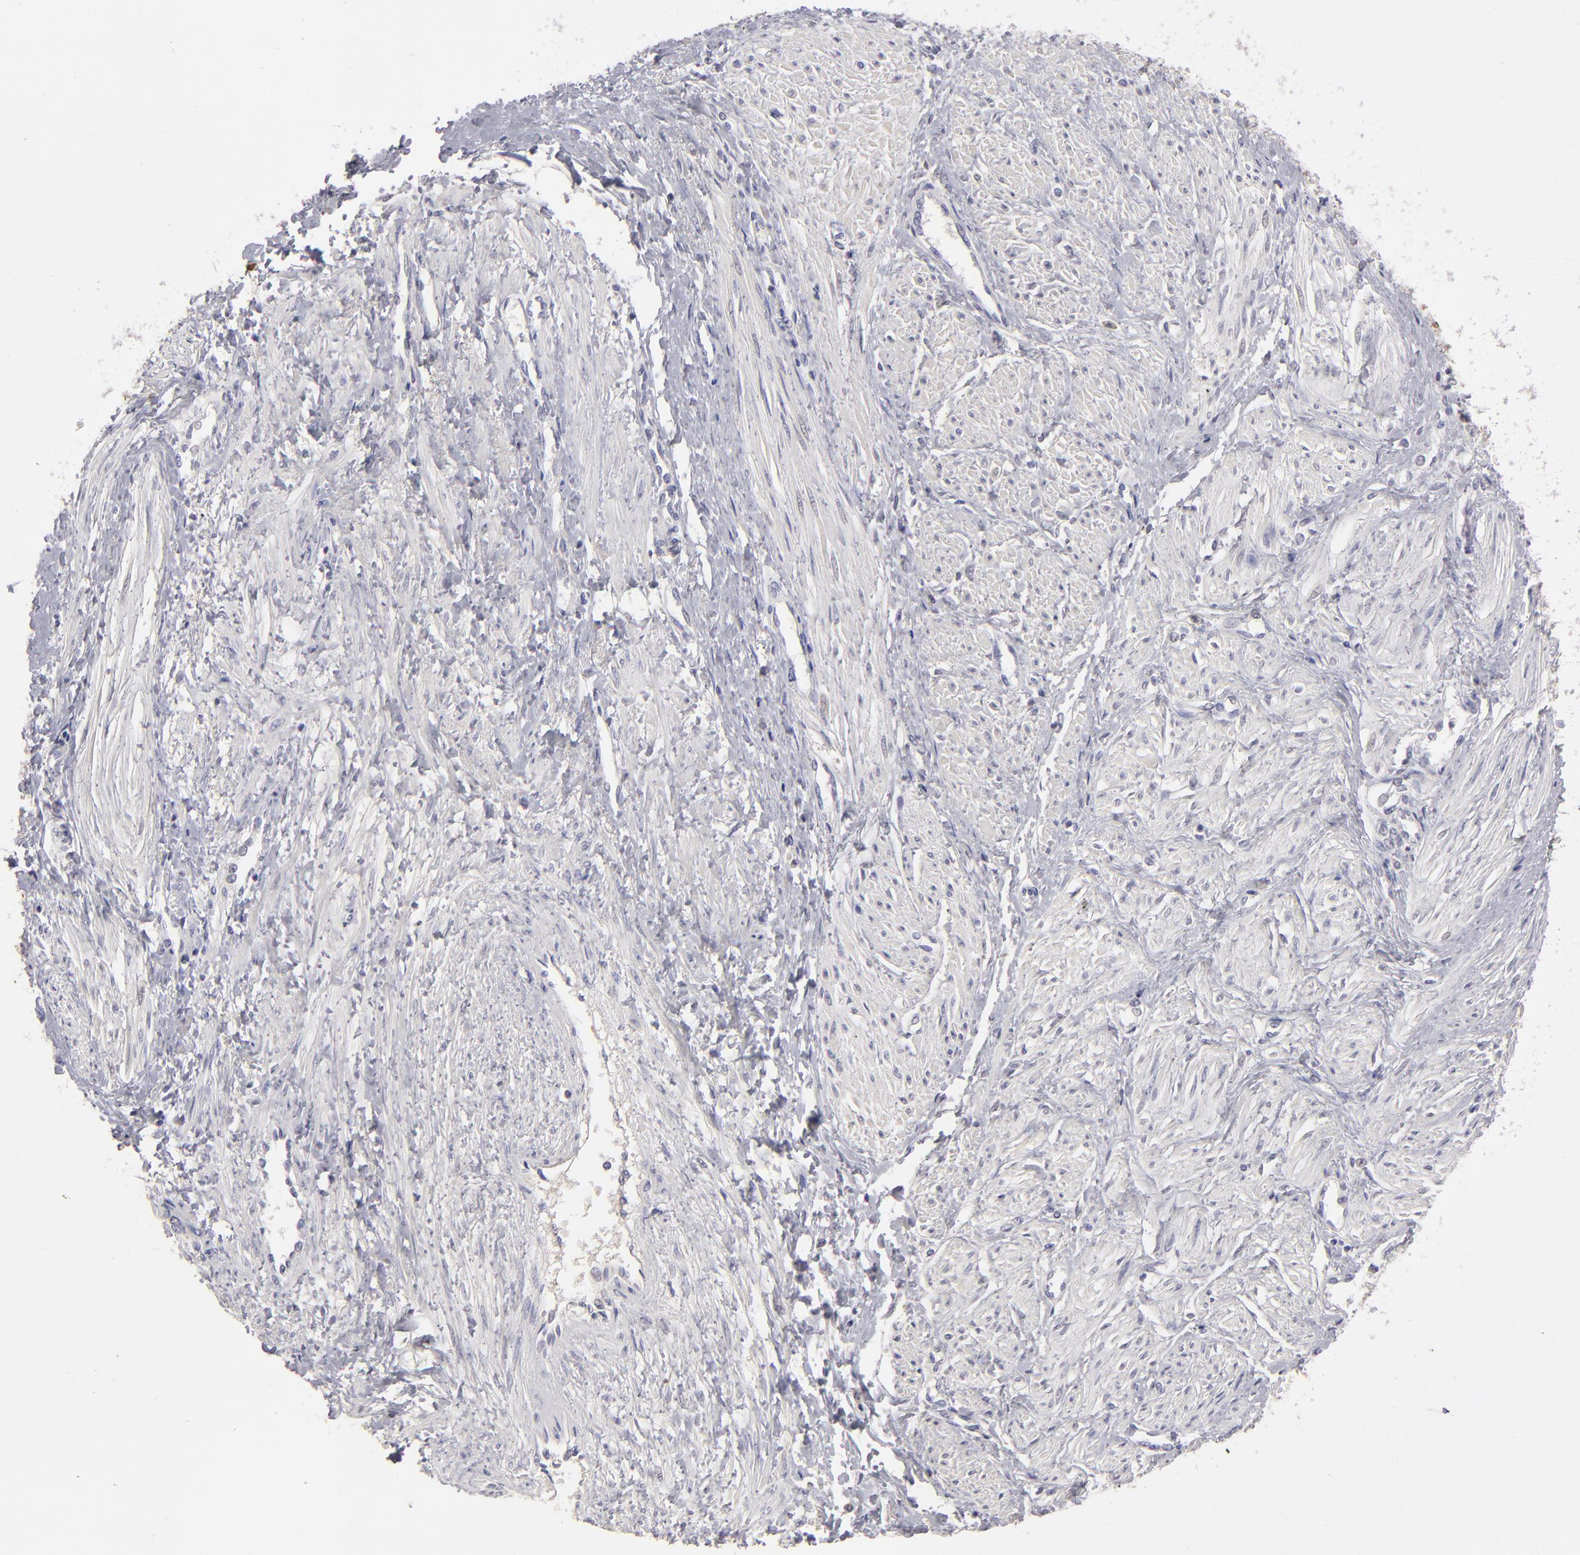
{"staining": {"intensity": "negative", "quantity": "none", "location": "none"}, "tissue": "smooth muscle", "cell_type": "Smooth muscle cells", "image_type": "normal", "snomed": [{"axis": "morphology", "description": "Normal tissue, NOS"}, {"axis": "topography", "description": "Smooth muscle"}, {"axis": "topography", "description": "Uterus"}], "caption": "Protein analysis of benign smooth muscle demonstrates no significant staining in smooth muscle cells. (Brightfield microscopy of DAB IHC at high magnification).", "gene": "ABCC4", "patient": {"sex": "female", "age": 39}}